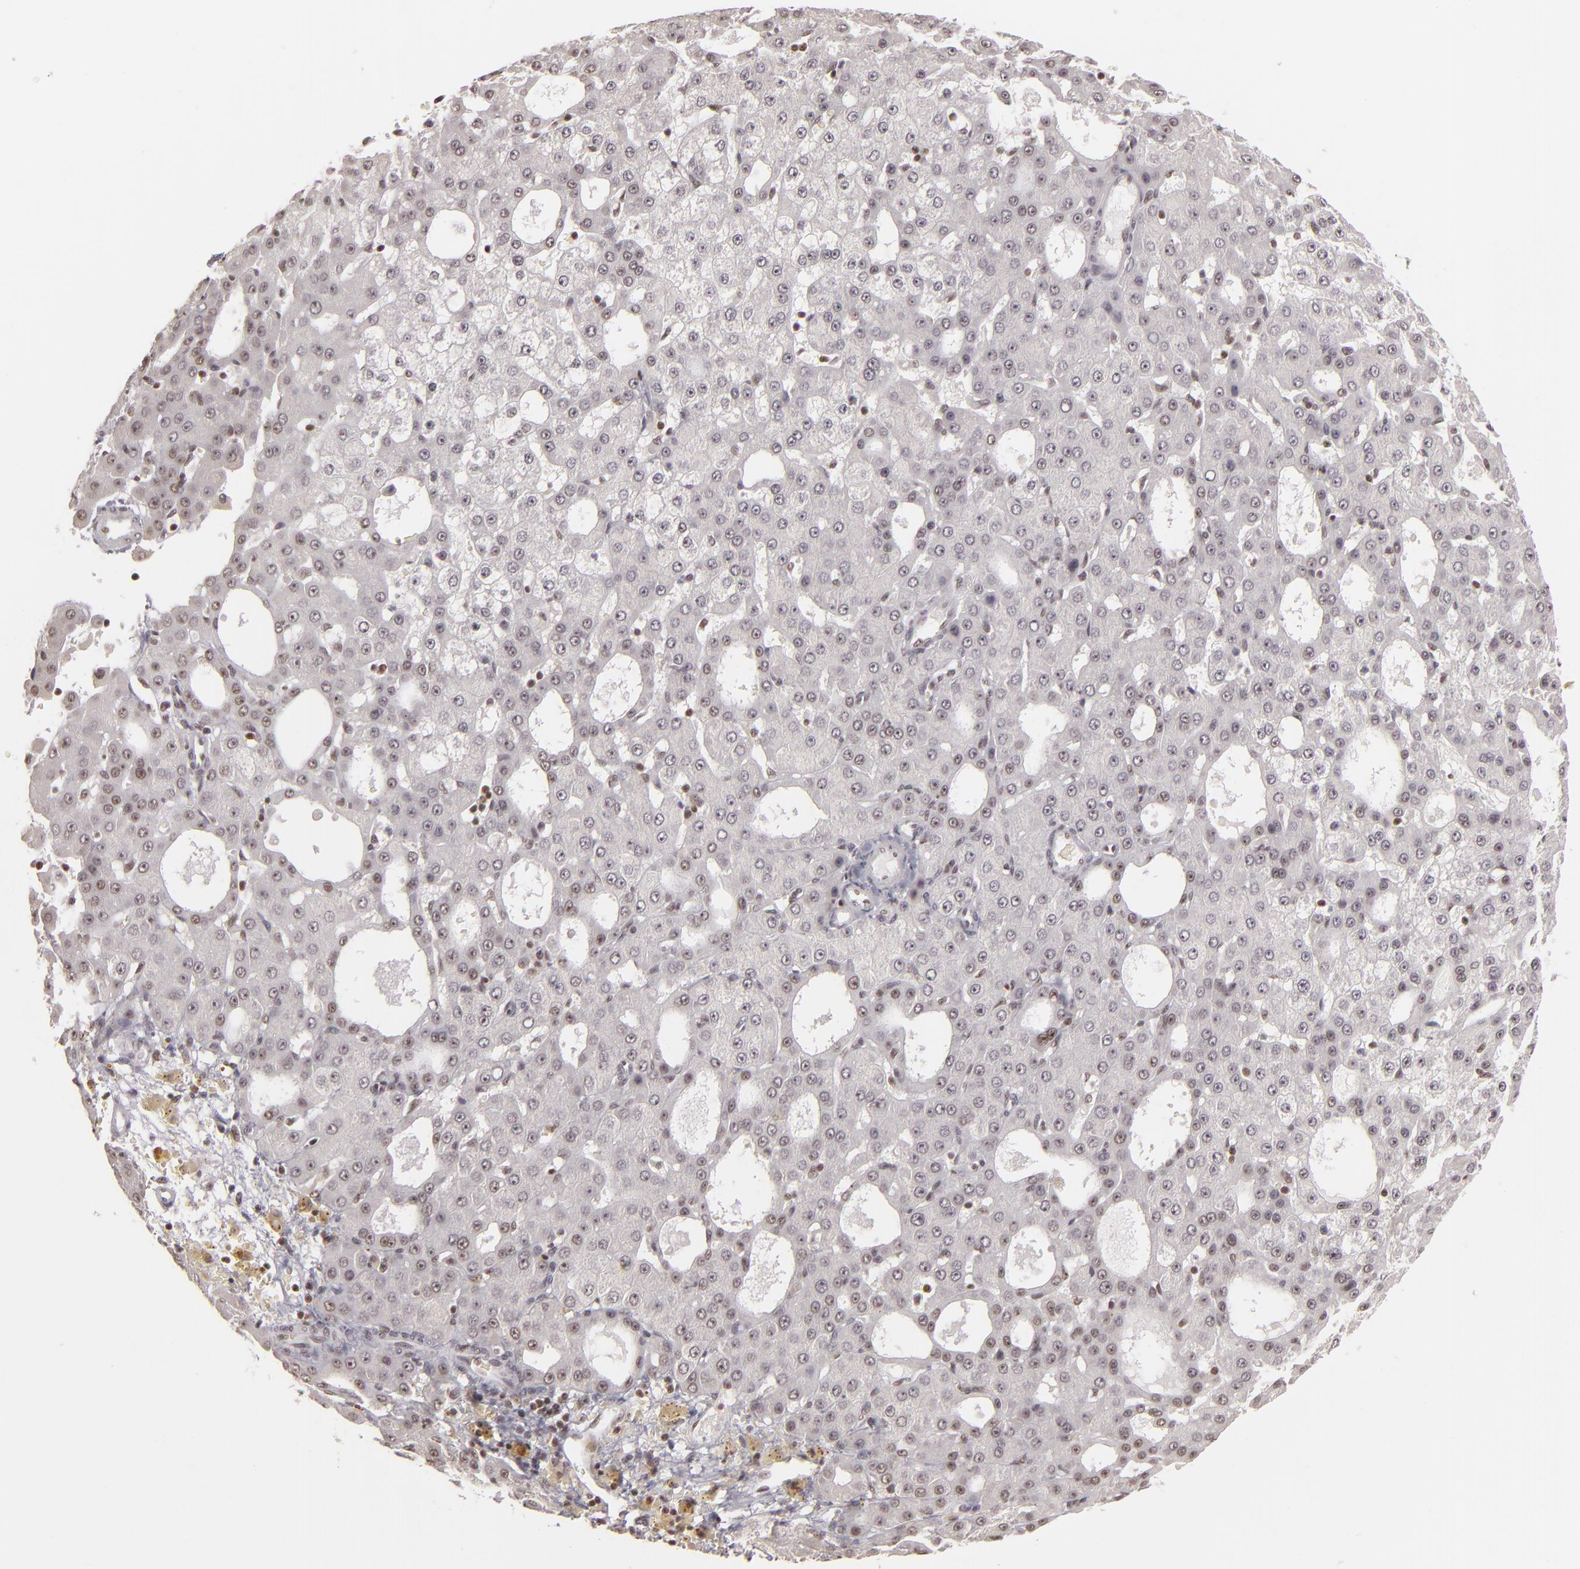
{"staining": {"intensity": "negative", "quantity": "none", "location": "none"}, "tissue": "liver cancer", "cell_type": "Tumor cells", "image_type": "cancer", "snomed": [{"axis": "morphology", "description": "Carcinoma, Hepatocellular, NOS"}, {"axis": "topography", "description": "Liver"}], "caption": "Tumor cells are negative for protein expression in human liver cancer (hepatocellular carcinoma). (Stains: DAB (3,3'-diaminobenzidine) IHC with hematoxylin counter stain, Microscopy: brightfield microscopy at high magnification).", "gene": "DAXX", "patient": {"sex": "male", "age": 47}}